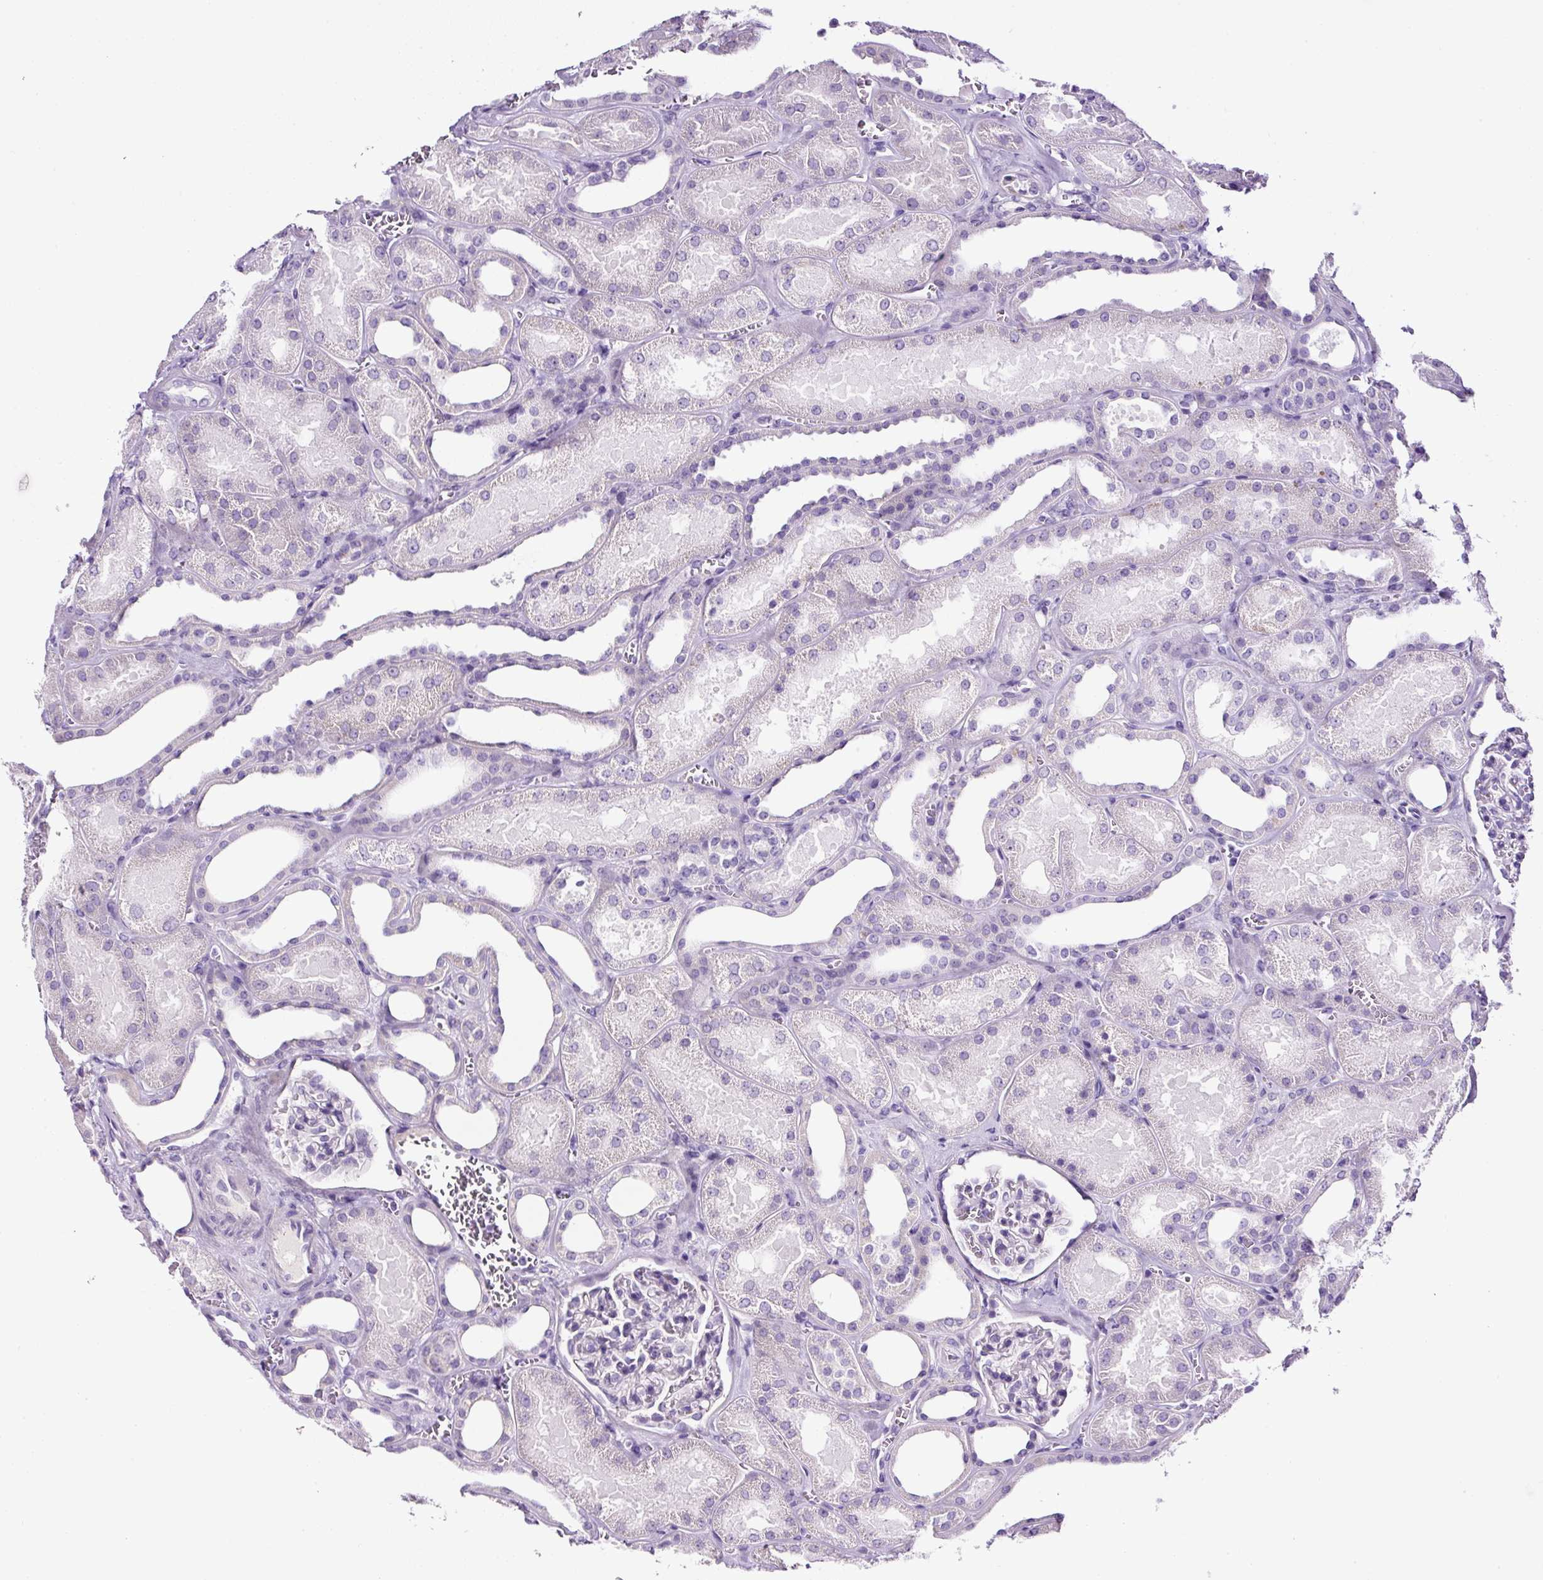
{"staining": {"intensity": "negative", "quantity": "none", "location": "none"}, "tissue": "kidney", "cell_type": "Cells in glomeruli", "image_type": "normal", "snomed": [{"axis": "morphology", "description": "Normal tissue, NOS"}, {"axis": "morphology", "description": "Adenocarcinoma, NOS"}, {"axis": "topography", "description": "Kidney"}], "caption": "IHC image of unremarkable human kidney stained for a protein (brown), which shows no staining in cells in glomeruli.", "gene": "SP8", "patient": {"sex": "female", "age": 68}}